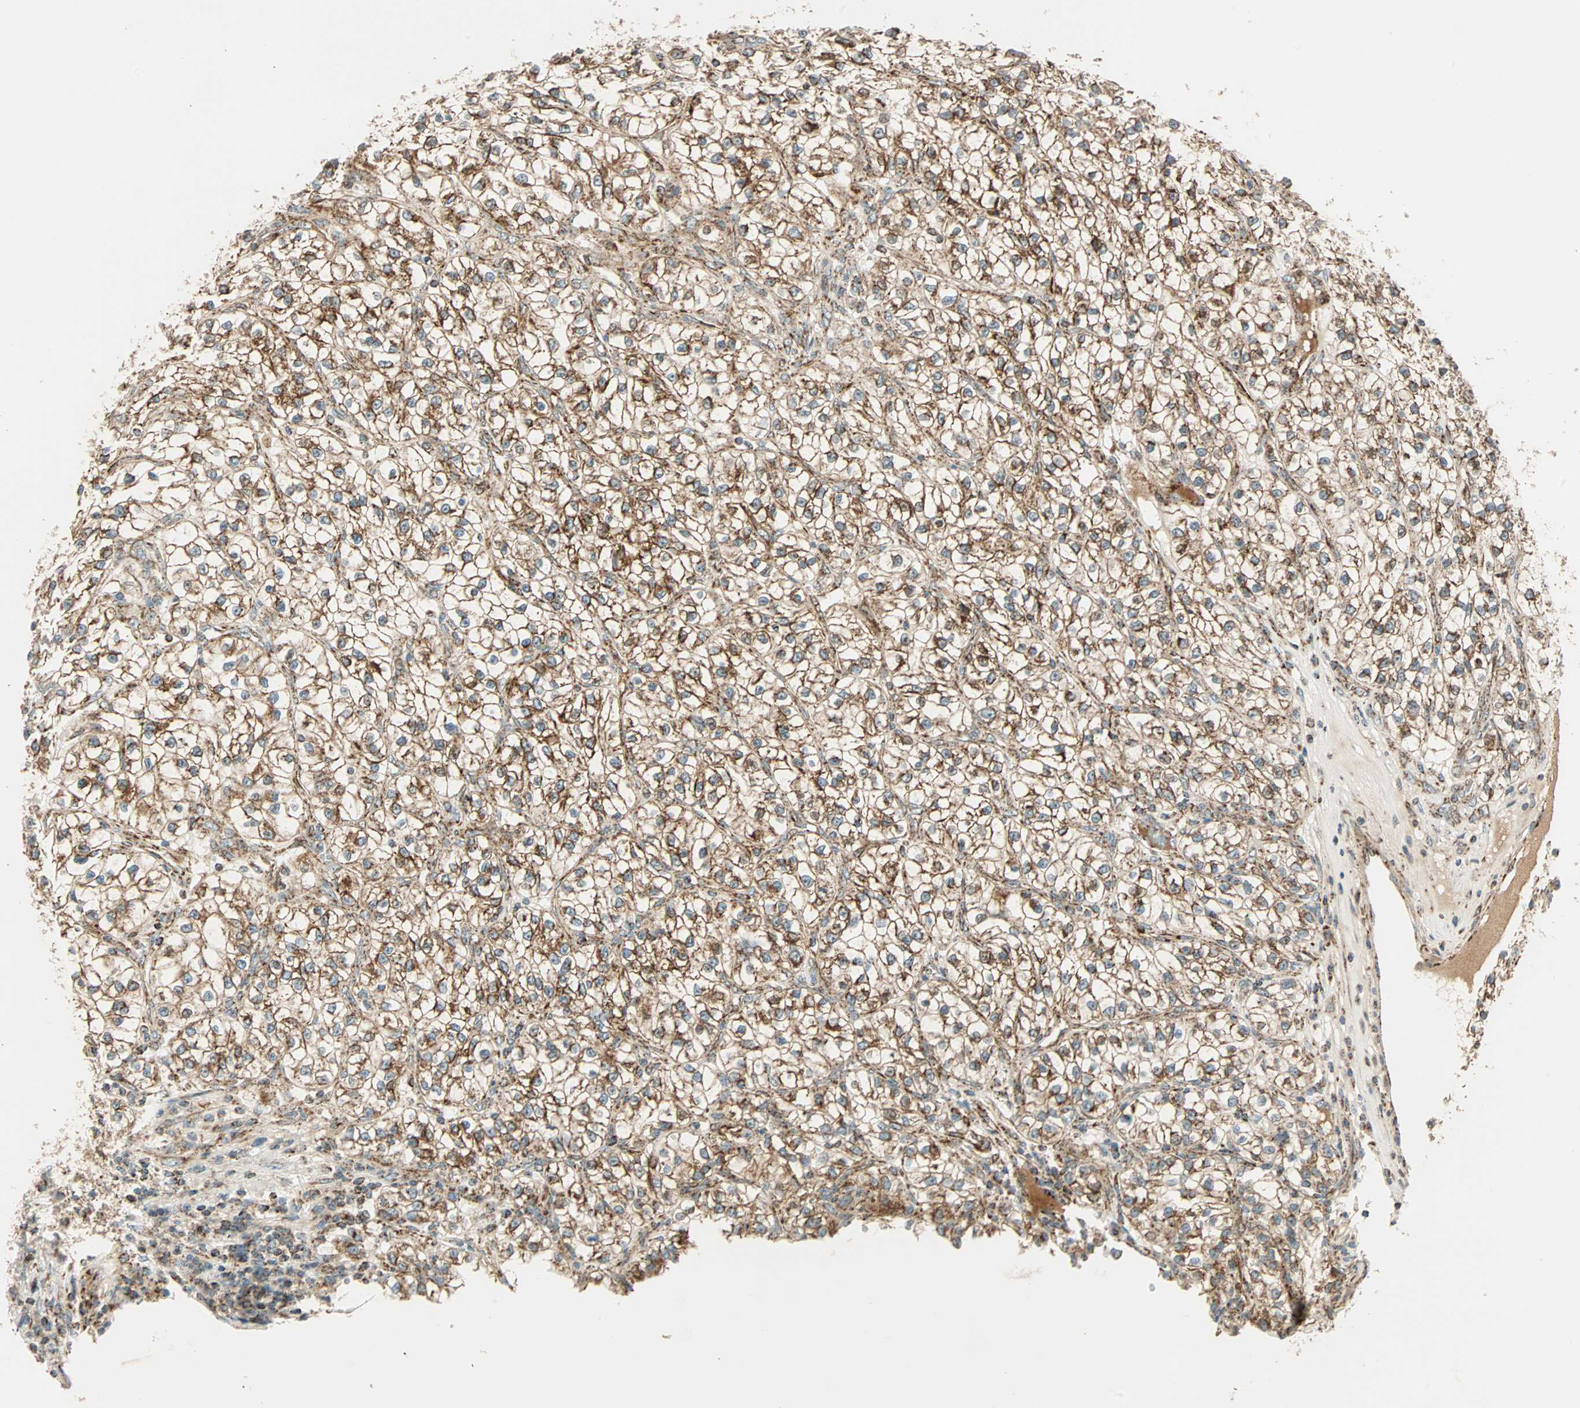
{"staining": {"intensity": "moderate", "quantity": ">75%", "location": "cytoplasmic/membranous"}, "tissue": "renal cancer", "cell_type": "Tumor cells", "image_type": "cancer", "snomed": [{"axis": "morphology", "description": "Adenocarcinoma, NOS"}, {"axis": "topography", "description": "Kidney"}], "caption": "Immunohistochemical staining of renal cancer displays medium levels of moderate cytoplasmic/membranous protein expression in approximately >75% of tumor cells.", "gene": "SPRY4", "patient": {"sex": "female", "age": 57}}